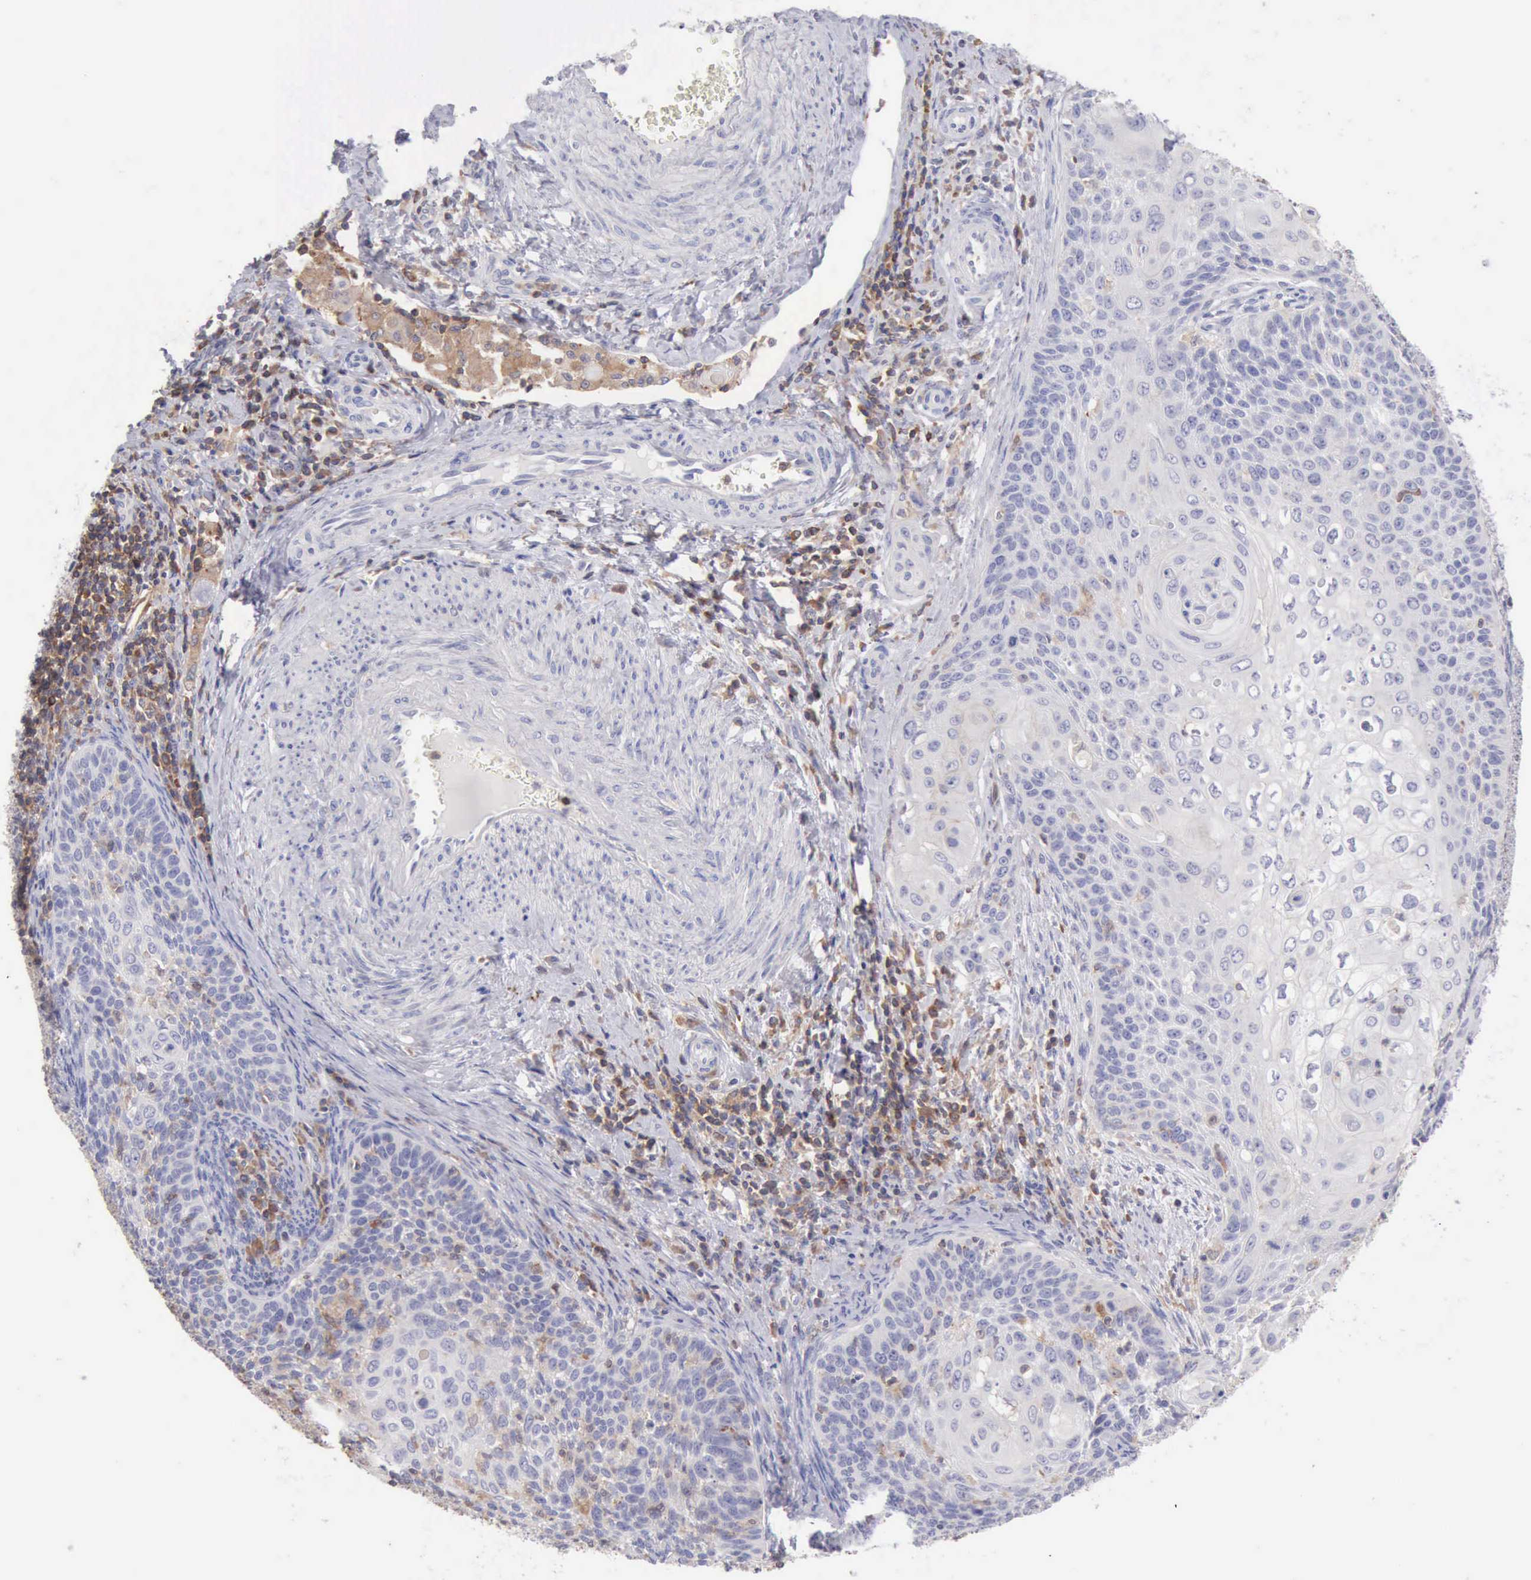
{"staining": {"intensity": "weak", "quantity": "<25%", "location": "cytoplasmic/membranous"}, "tissue": "cervical cancer", "cell_type": "Tumor cells", "image_type": "cancer", "snomed": [{"axis": "morphology", "description": "Squamous cell carcinoma, NOS"}, {"axis": "topography", "description": "Cervix"}], "caption": "High magnification brightfield microscopy of cervical squamous cell carcinoma stained with DAB (brown) and counterstained with hematoxylin (blue): tumor cells show no significant positivity.", "gene": "SASH3", "patient": {"sex": "female", "age": 33}}